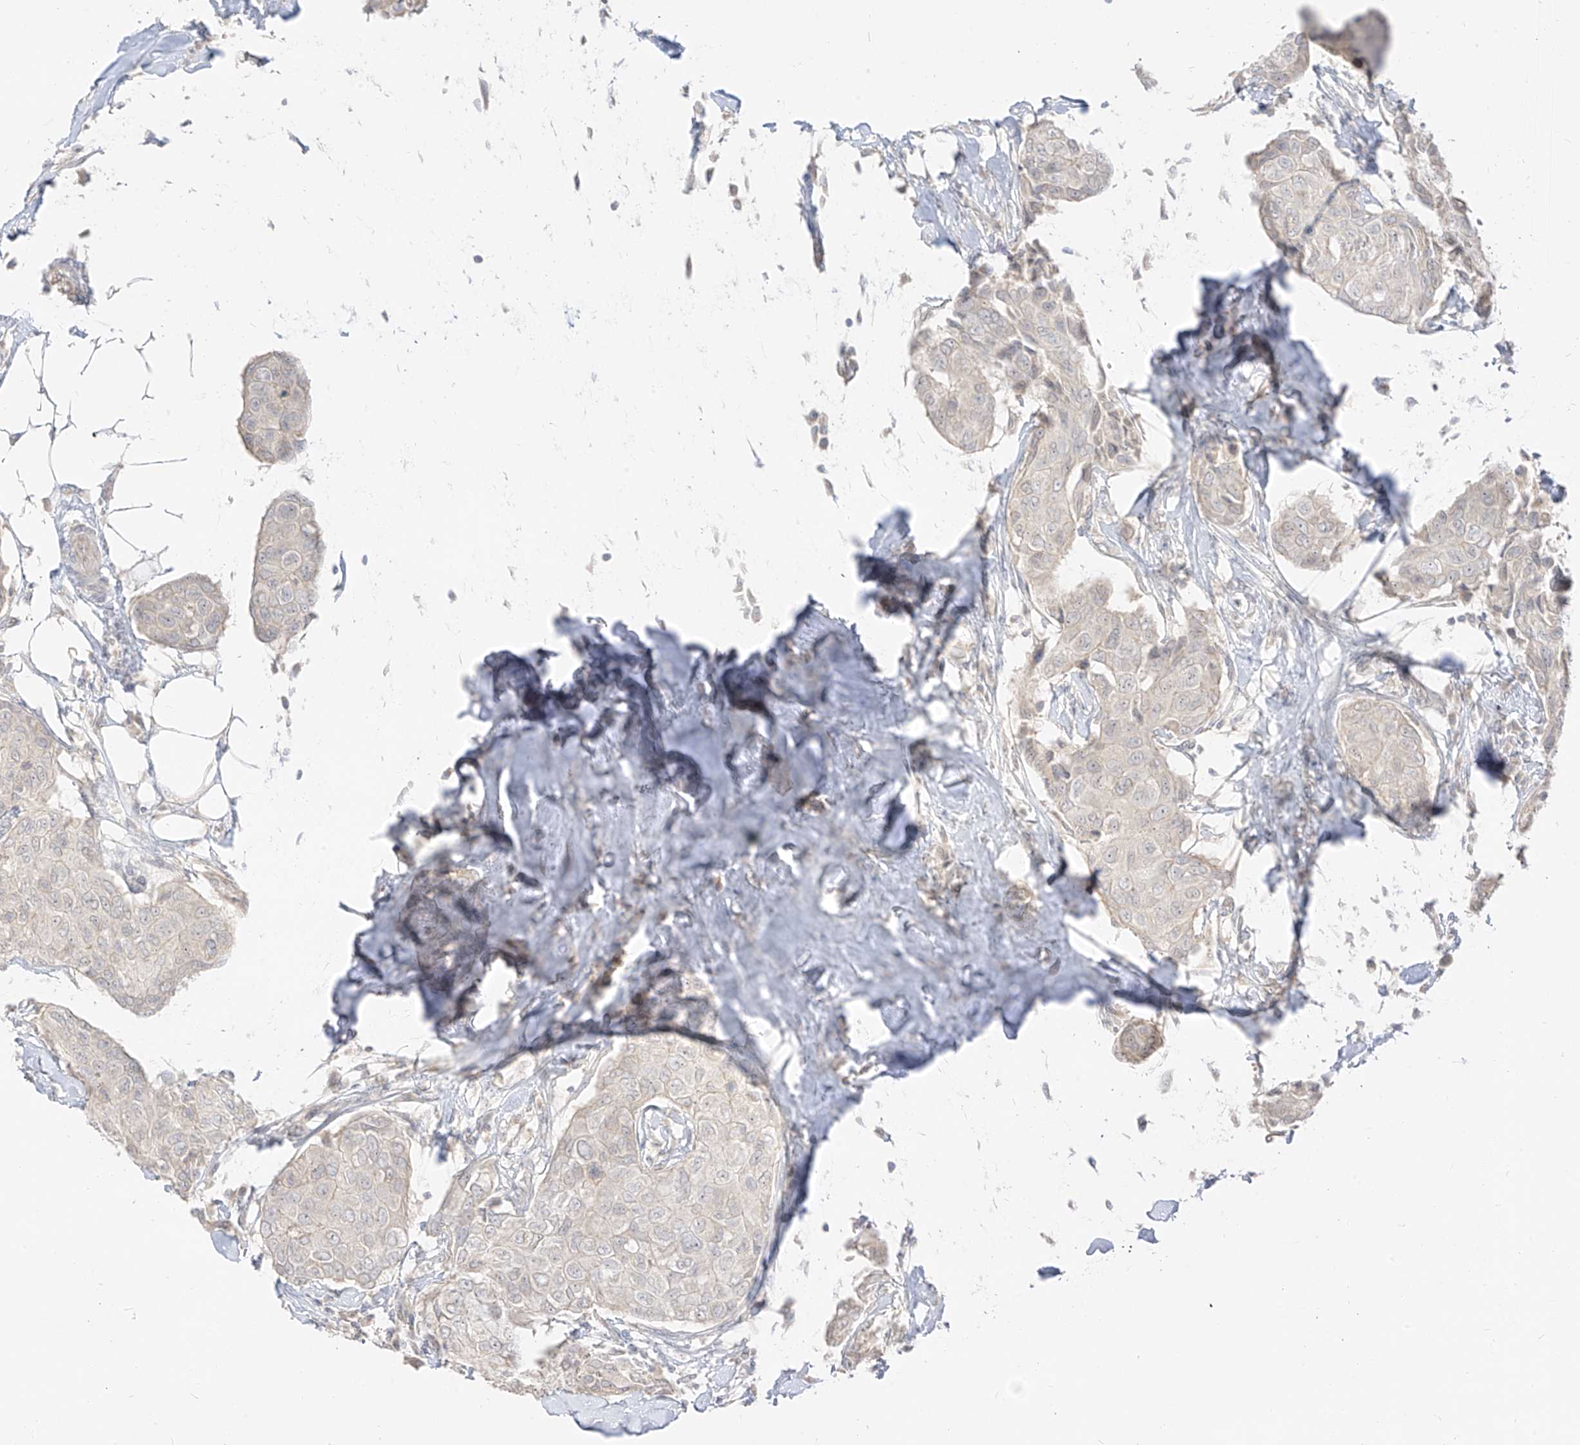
{"staining": {"intensity": "negative", "quantity": "none", "location": "none"}, "tissue": "breast cancer", "cell_type": "Tumor cells", "image_type": "cancer", "snomed": [{"axis": "morphology", "description": "Duct carcinoma"}, {"axis": "topography", "description": "Breast"}], "caption": "Breast cancer stained for a protein using immunohistochemistry (IHC) demonstrates no positivity tumor cells.", "gene": "LIPT1", "patient": {"sex": "female", "age": 80}}